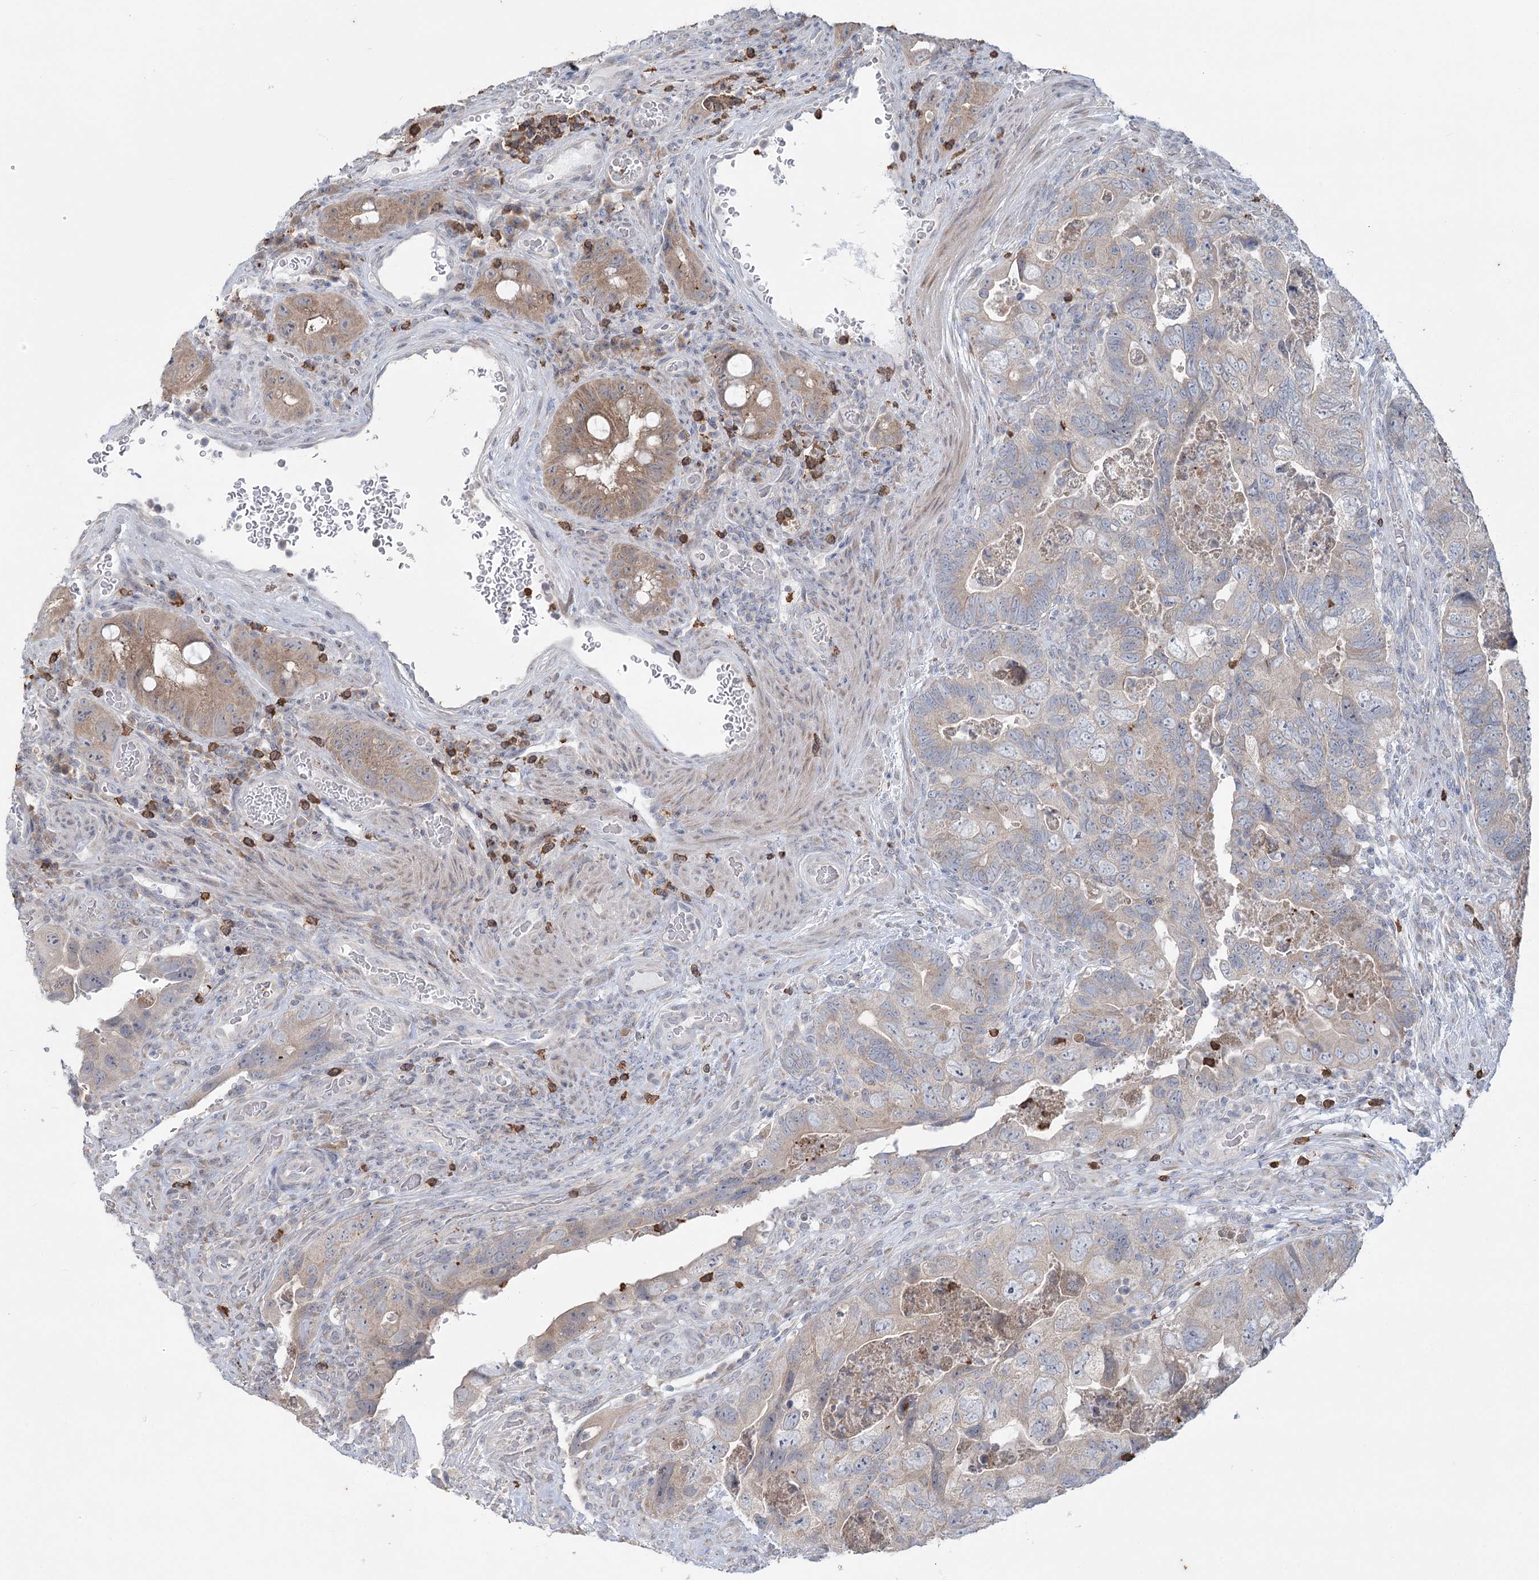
{"staining": {"intensity": "weak", "quantity": "<25%", "location": "cytoplasmic/membranous"}, "tissue": "colorectal cancer", "cell_type": "Tumor cells", "image_type": "cancer", "snomed": [{"axis": "morphology", "description": "Adenocarcinoma, NOS"}, {"axis": "topography", "description": "Rectum"}], "caption": "An image of human colorectal cancer (adenocarcinoma) is negative for staining in tumor cells.", "gene": "PLA2G12A", "patient": {"sex": "male", "age": 63}}